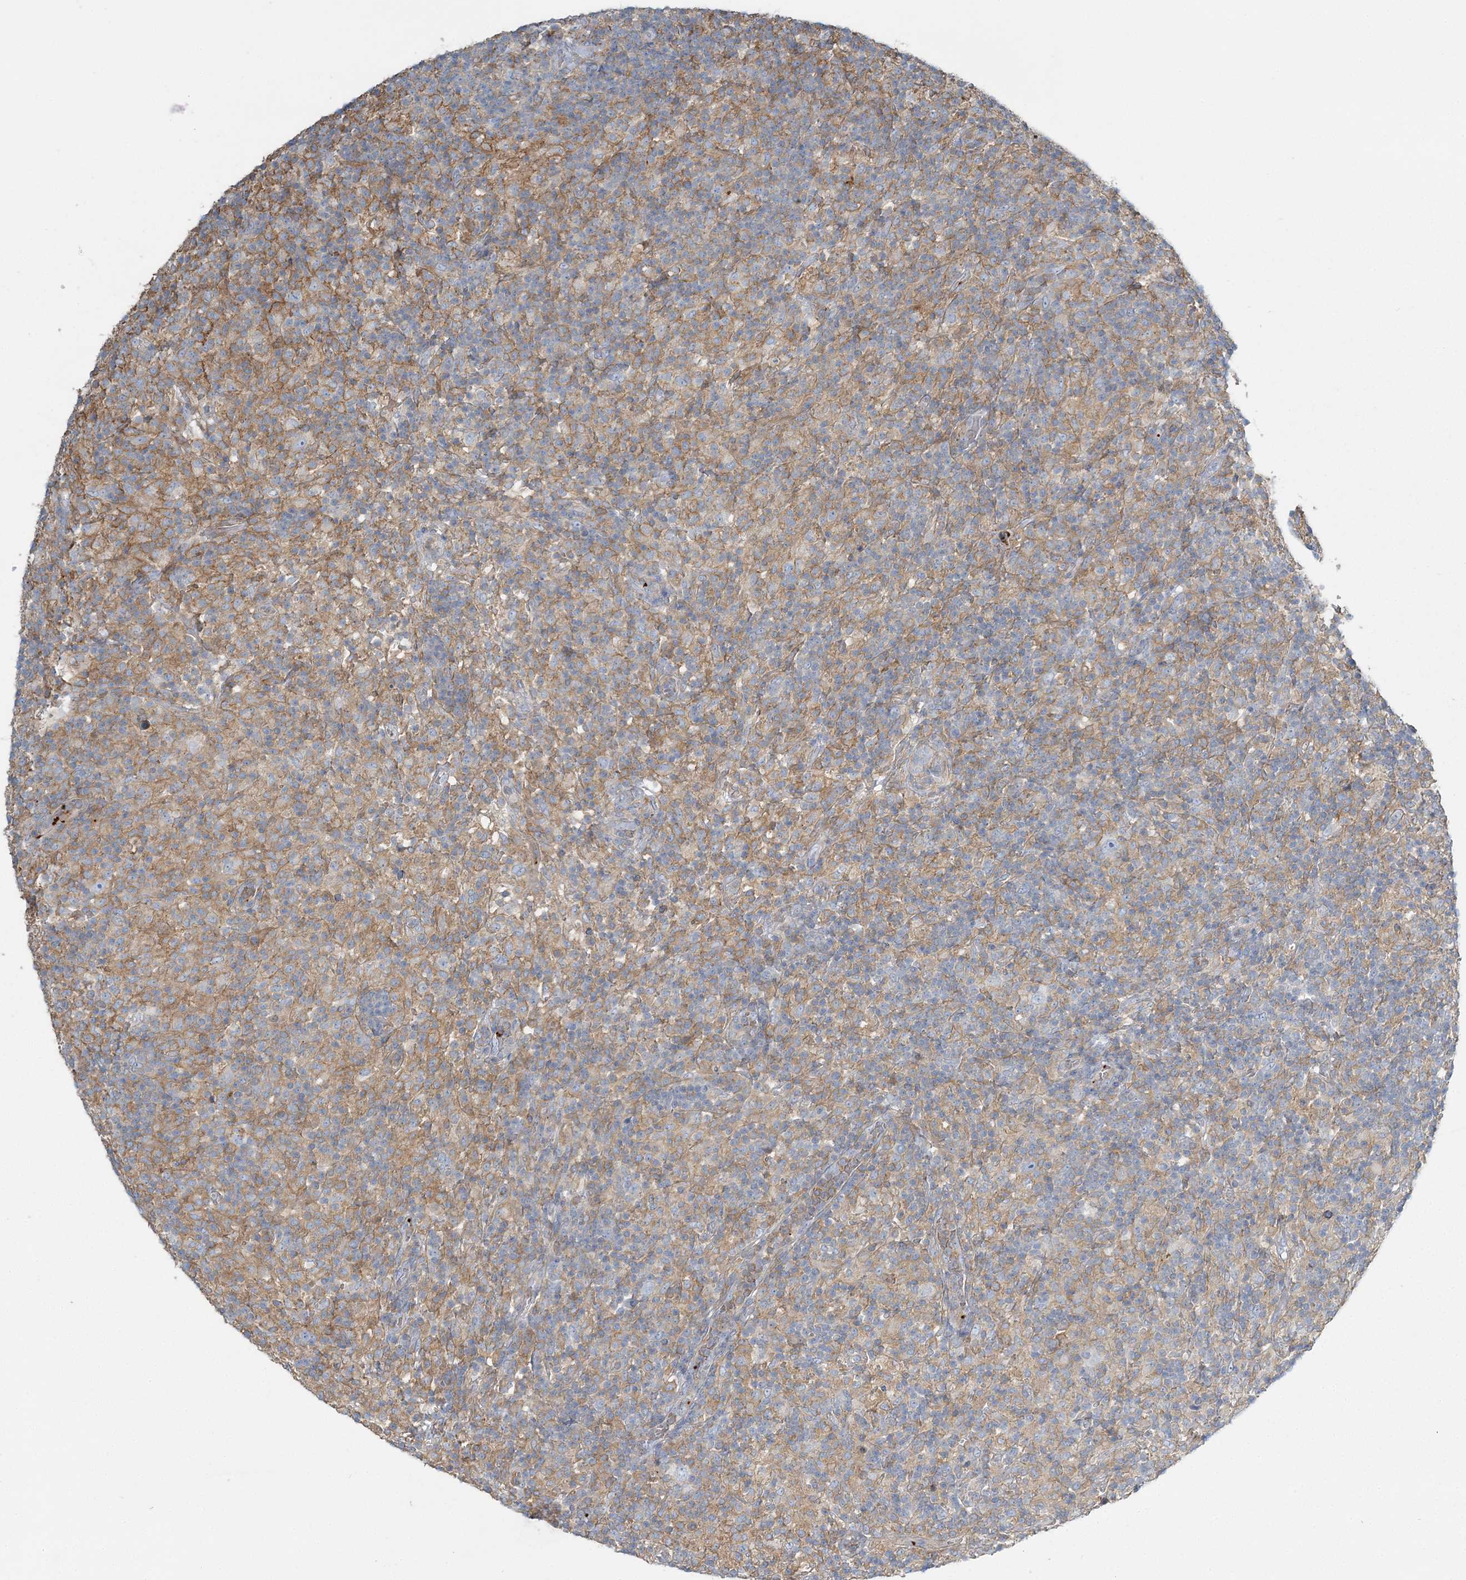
{"staining": {"intensity": "negative", "quantity": "none", "location": "none"}, "tissue": "lymphoma", "cell_type": "Tumor cells", "image_type": "cancer", "snomed": [{"axis": "morphology", "description": "Hodgkin's disease, NOS"}, {"axis": "topography", "description": "Lymph node"}], "caption": "The micrograph reveals no staining of tumor cells in lymphoma.", "gene": "CUEDC2", "patient": {"sex": "male", "age": 70}}